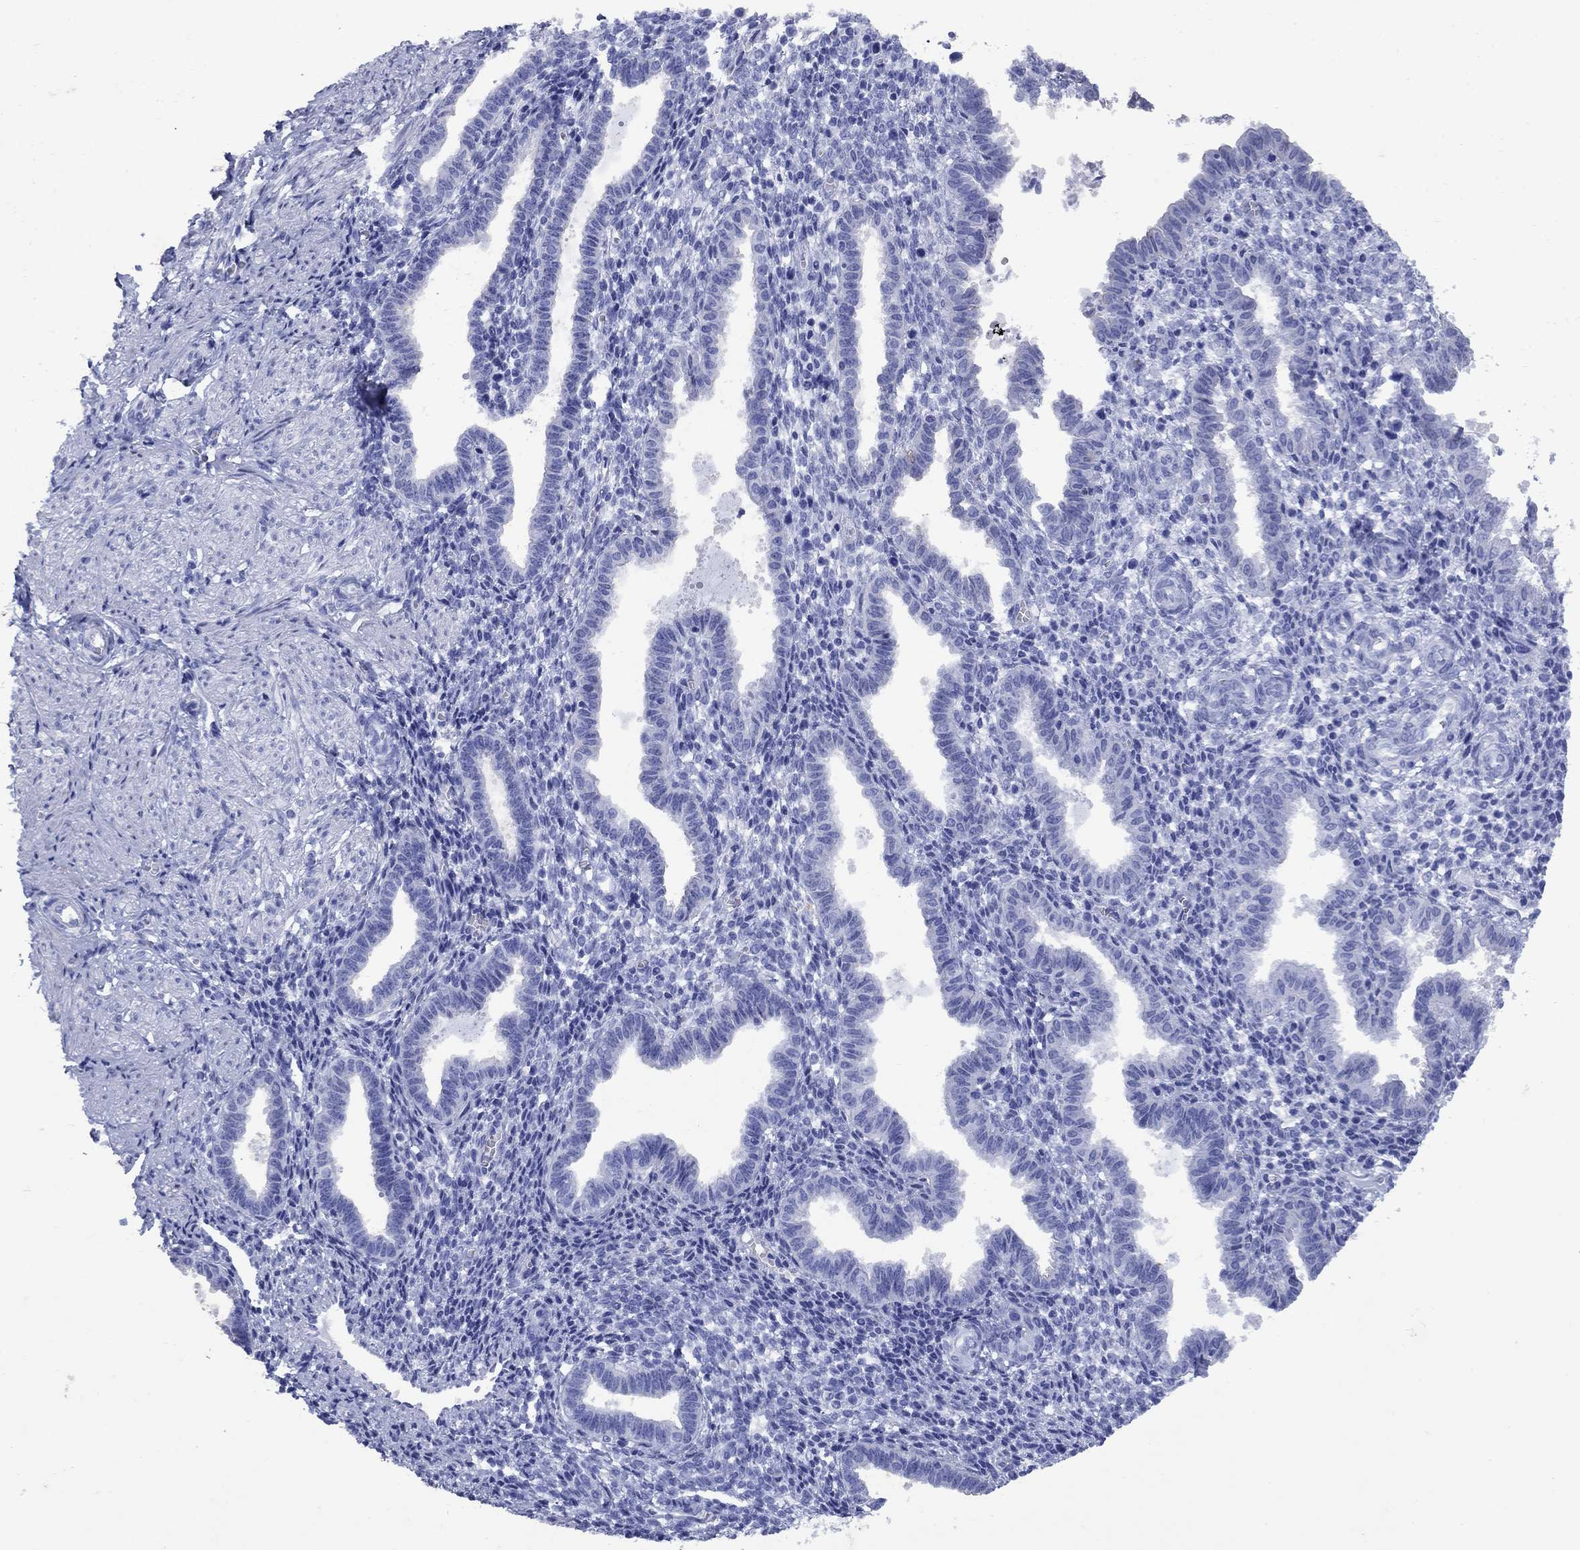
{"staining": {"intensity": "negative", "quantity": "none", "location": "none"}, "tissue": "endometrium", "cell_type": "Cells in endometrial stroma", "image_type": "normal", "snomed": [{"axis": "morphology", "description": "Normal tissue, NOS"}, {"axis": "topography", "description": "Endometrium"}], "caption": "The image shows no staining of cells in endometrial stroma in unremarkable endometrium.", "gene": "CD1A", "patient": {"sex": "female", "age": 37}}